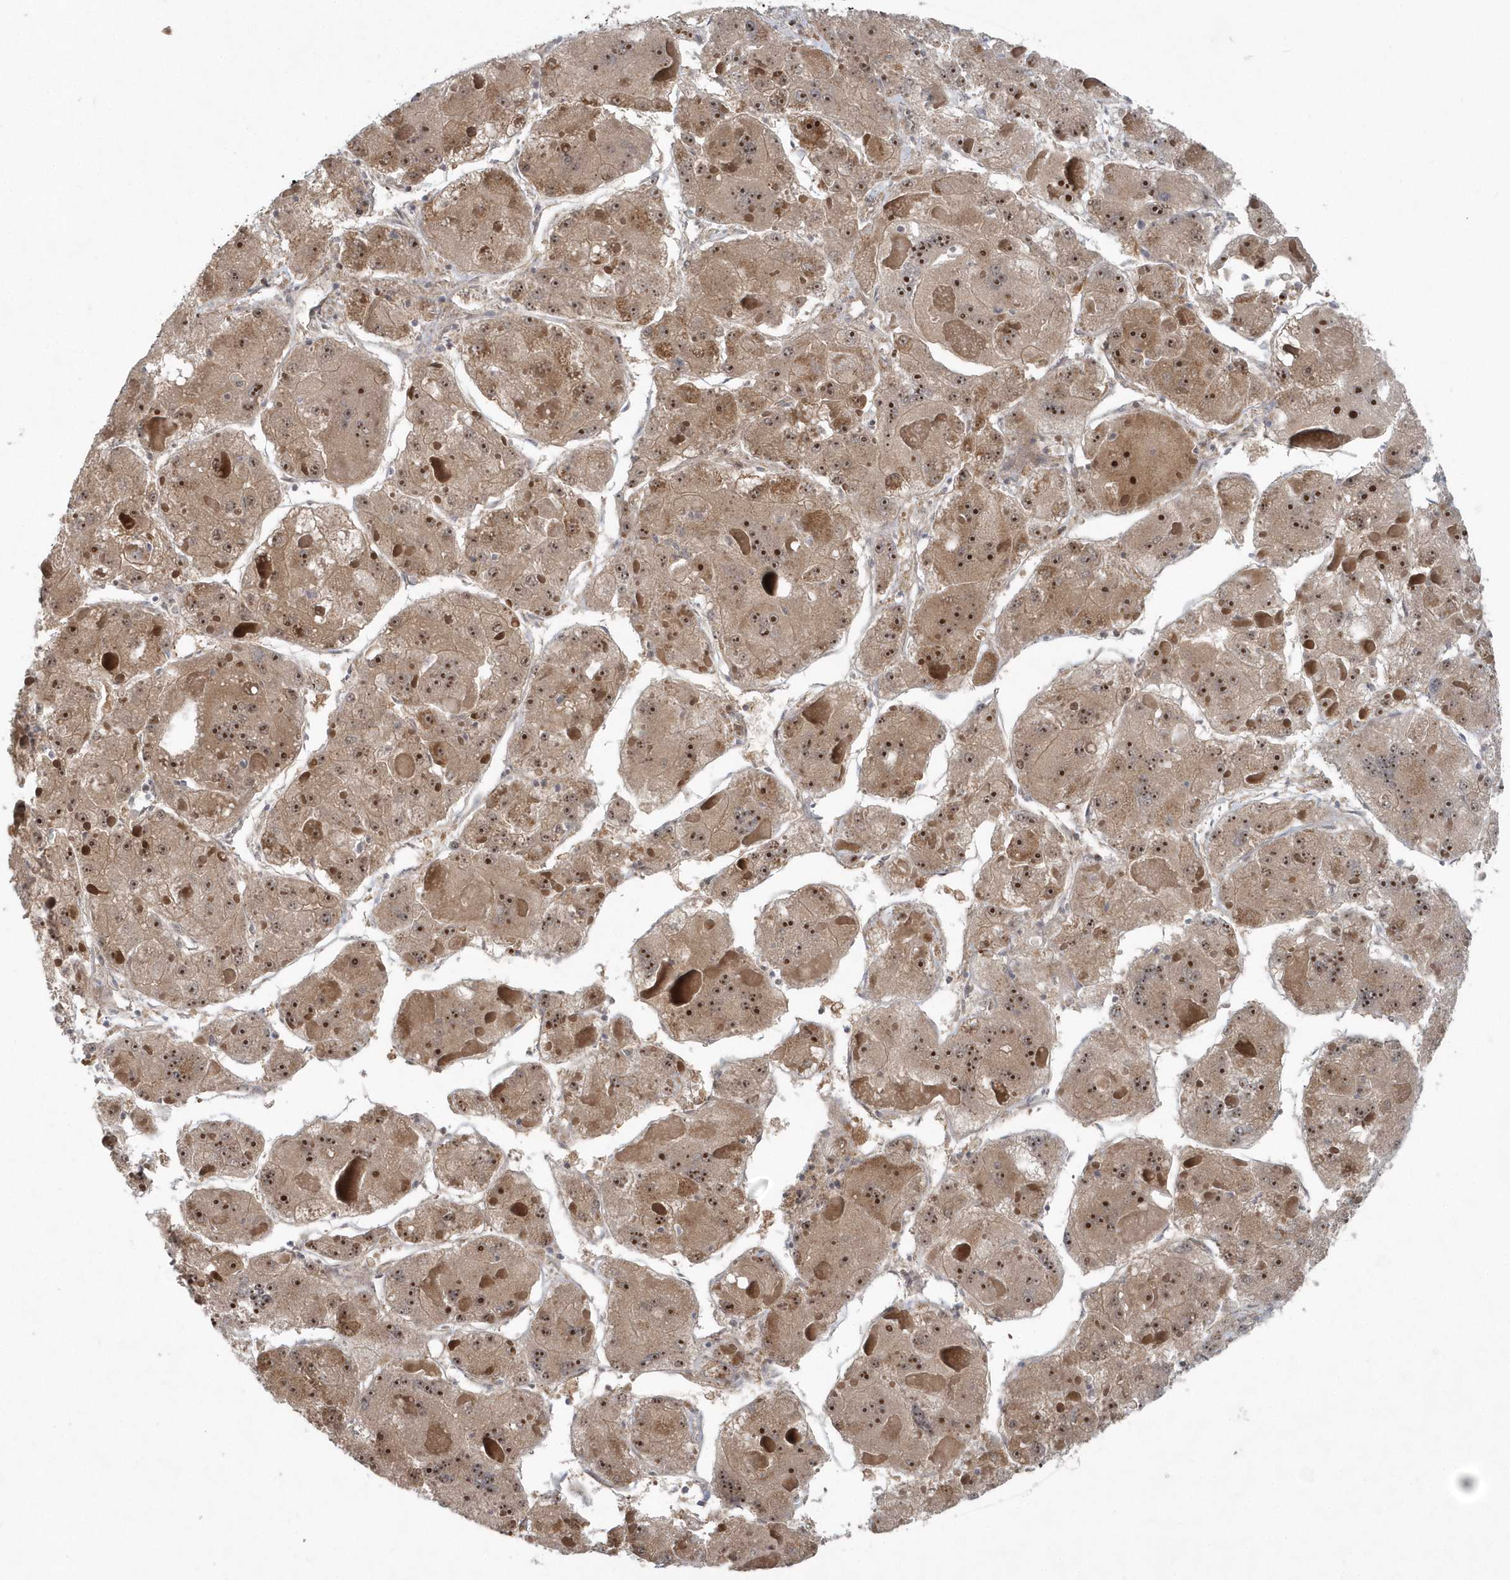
{"staining": {"intensity": "moderate", "quantity": ">75%", "location": "cytoplasmic/membranous,nuclear"}, "tissue": "liver cancer", "cell_type": "Tumor cells", "image_type": "cancer", "snomed": [{"axis": "morphology", "description": "Carcinoma, Hepatocellular, NOS"}, {"axis": "topography", "description": "Liver"}], "caption": "Hepatocellular carcinoma (liver) stained with immunohistochemistry reveals moderate cytoplasmic/membranous and nuclear expression in approximately >75% of tumor cells.", "gene": "PPP1R7", "patient": {"sex": "female", "age": 73}}